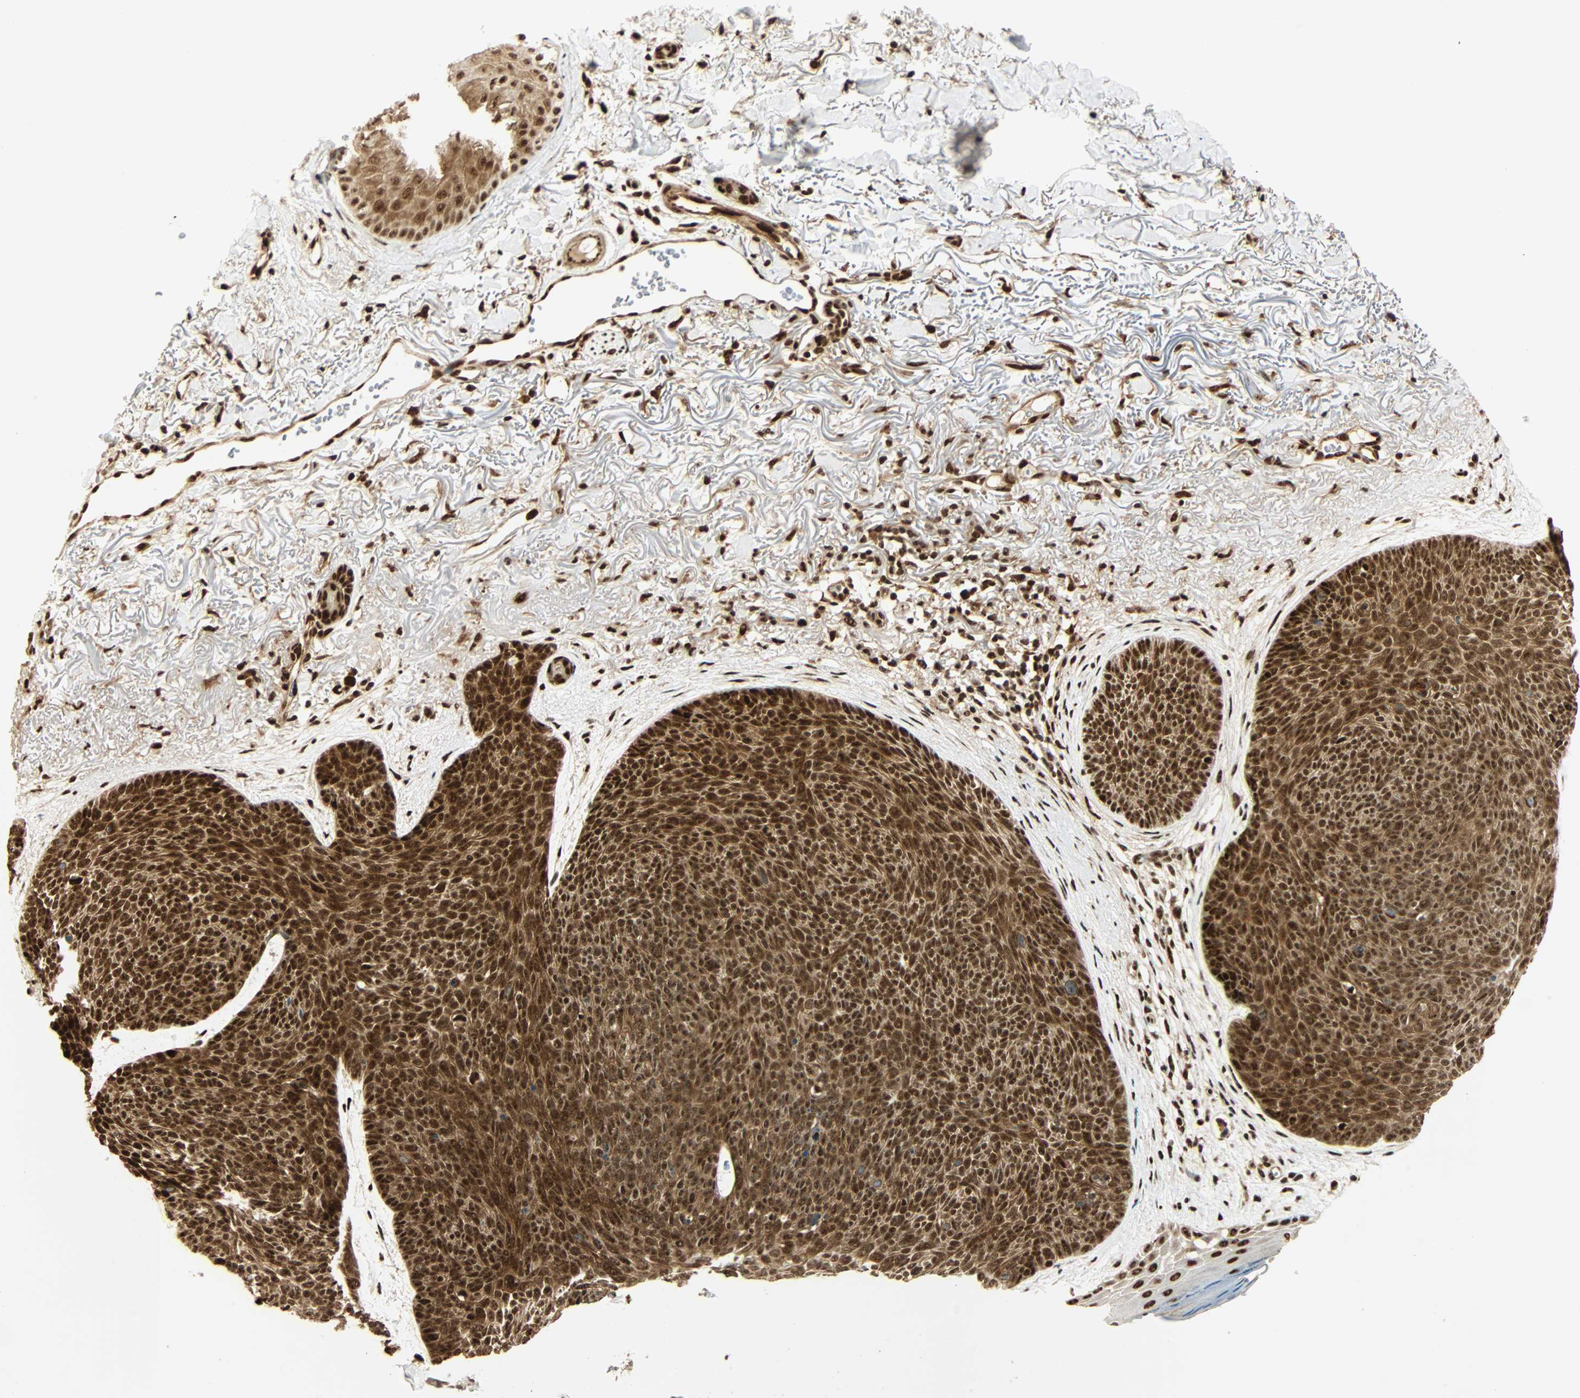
{"staining": {"intensity": "strong", "quantity": ">75%", "location": "cytoplasmic/membranous,nuclear"}, "tissue": "skin cancer", "cell_type": "Tumor cells", "image_type": "cancer", "snomed": [{"axis": "morphology", "description": "Normal tissue, NOS"}, {"axis": "morphology", "description": "Basal cell carcinoma"}, {"axis": "topography", "description": "Skin"}], "caption": "Skin cancer (basal cell carcinoma) was stained to show a protein in brown. There is high levels of strong cytoplasmic/membranous and nuclear staining in approximately >75% of tumor cells.", "gene": "PNPLA6", "patient": {"sex": "female", "age": 70}}